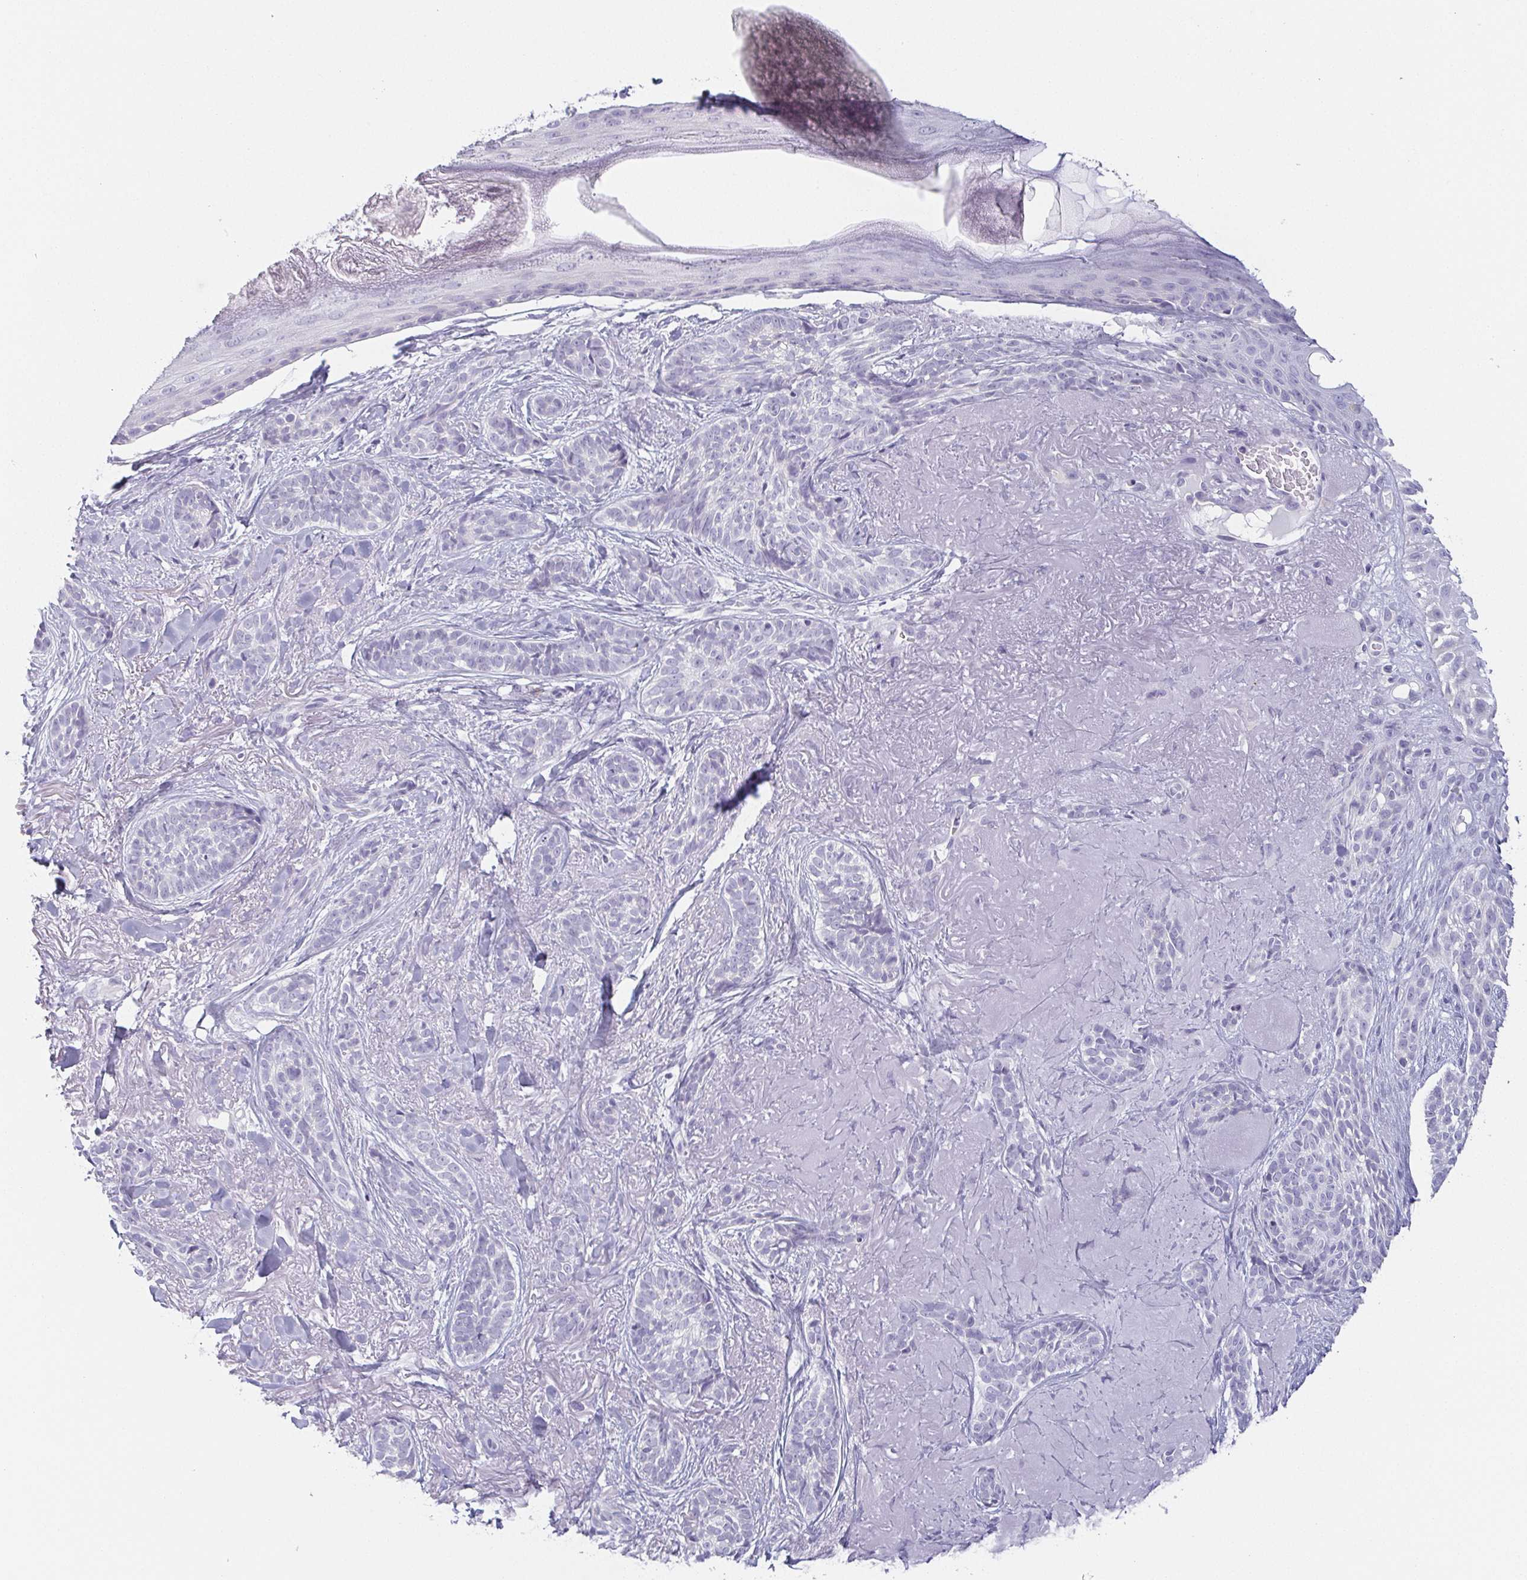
{"staining": {"intensity": "negative", "quantity": "none", "location": "none"}, "tissue": "skin cancer", "cell_type": "Tumor cells", "image_type": "cancer", "snomed": [{"axis": "morphology", "description": "Basal cell carcinoma"}, {"axis": "morphology", "description": "BCC, high aggressive"}, {"axis": "topography", "description": "Skin"}], "caption": "IHC micrograph of bcc,  high aggressive (skin) stained for a protein (brown), which shows no expression in tumor cells.", "gene": "PRR27", "patient": {"sex": "female", "age": 79}}